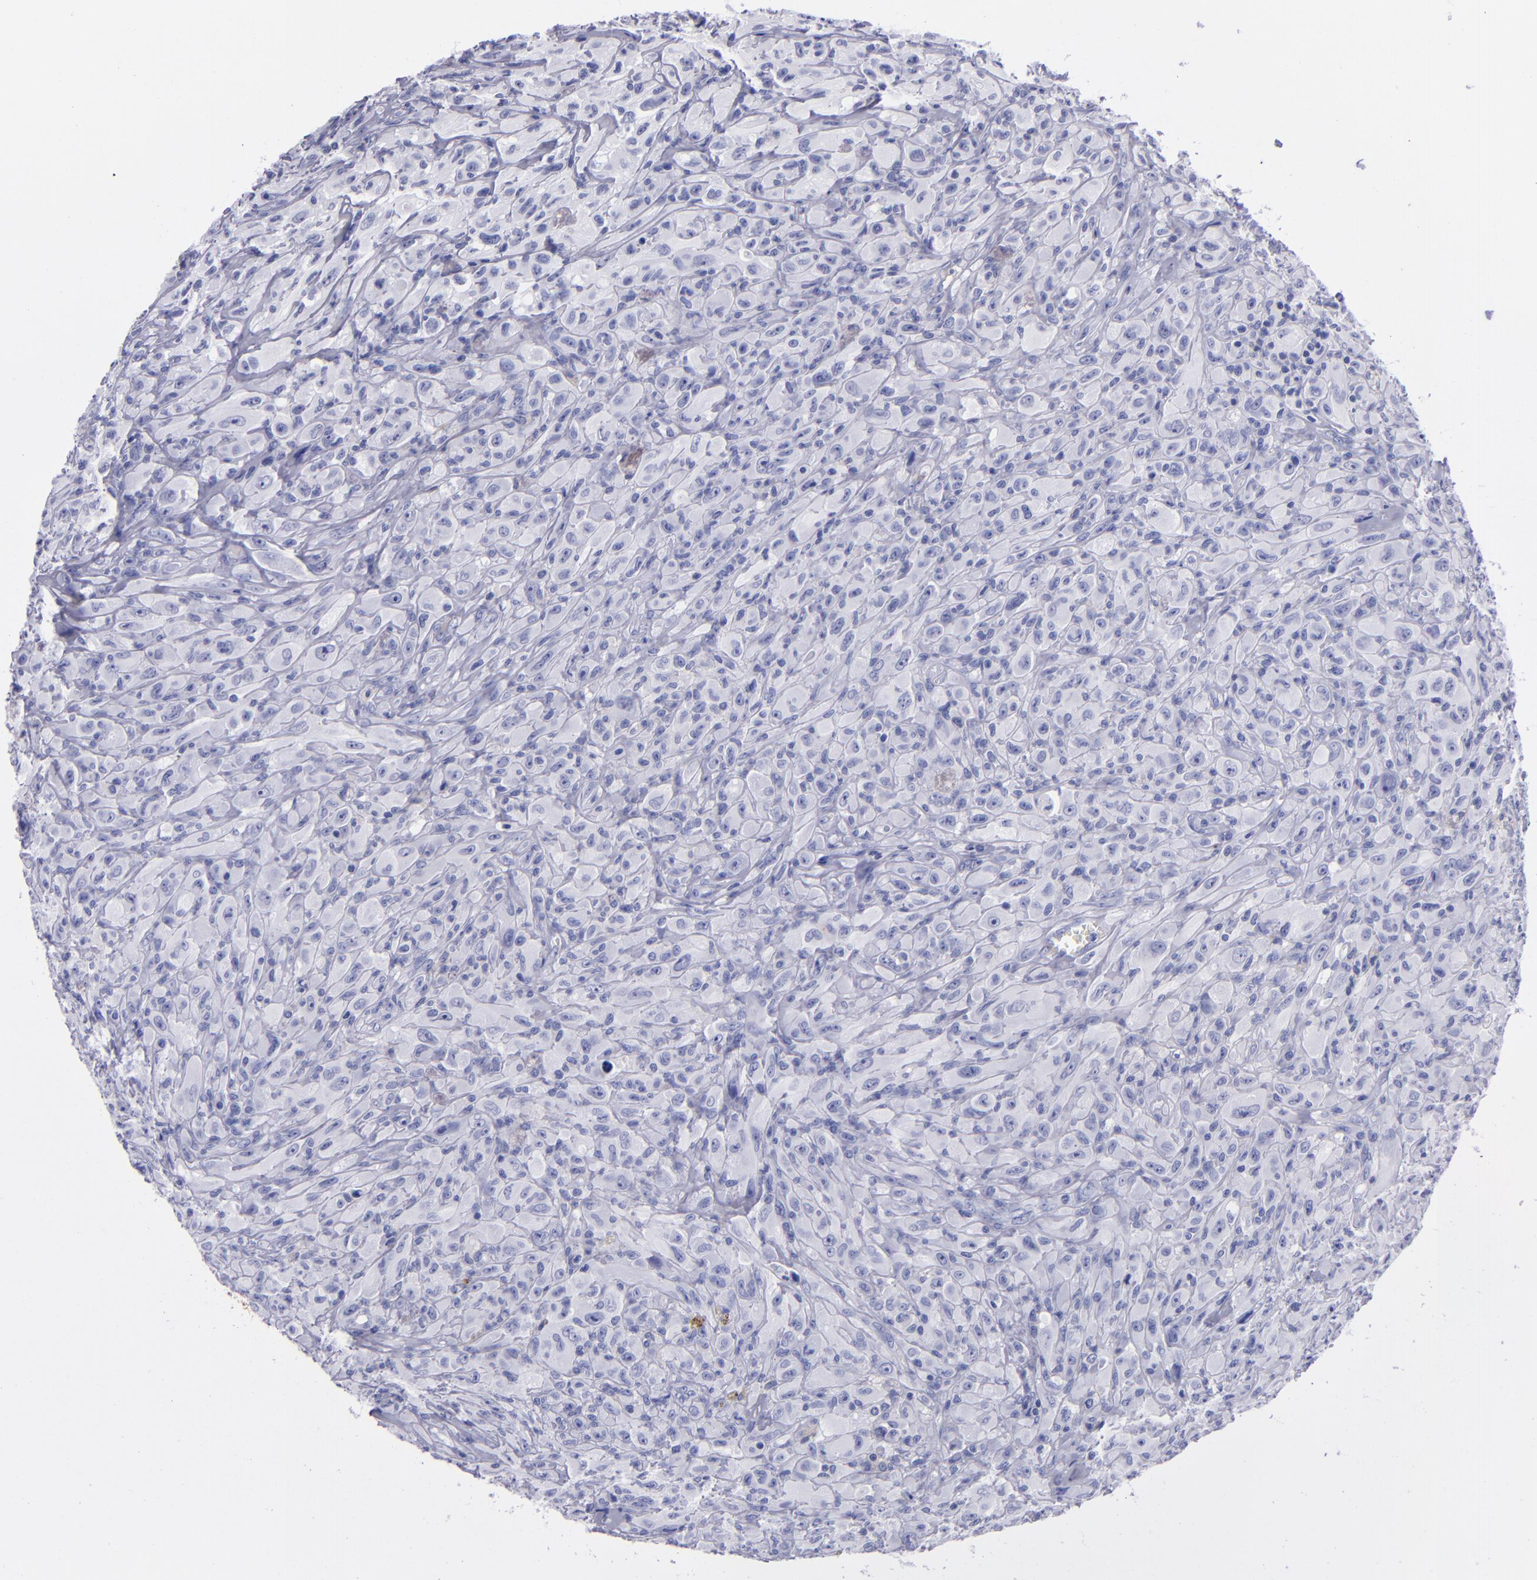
{"staining": {"intensity": "negative", "quantity": "none", "location": "none"}, "tissue": "glioma", "cell_type": "Tumor cells", "image_type": "cancer", "snomed": [{"axis": "morphology", "description": "Glioma, malignant, High grade"}, {"axis": "topography", "description": "Brain"}], "caption": "IHC micrograph of human malignant high-grade glioma stained for a protein (brown), which displays no staining in tumor cells.", "gene": "CD37", "patient": {"sex": "male", "age": 48}}